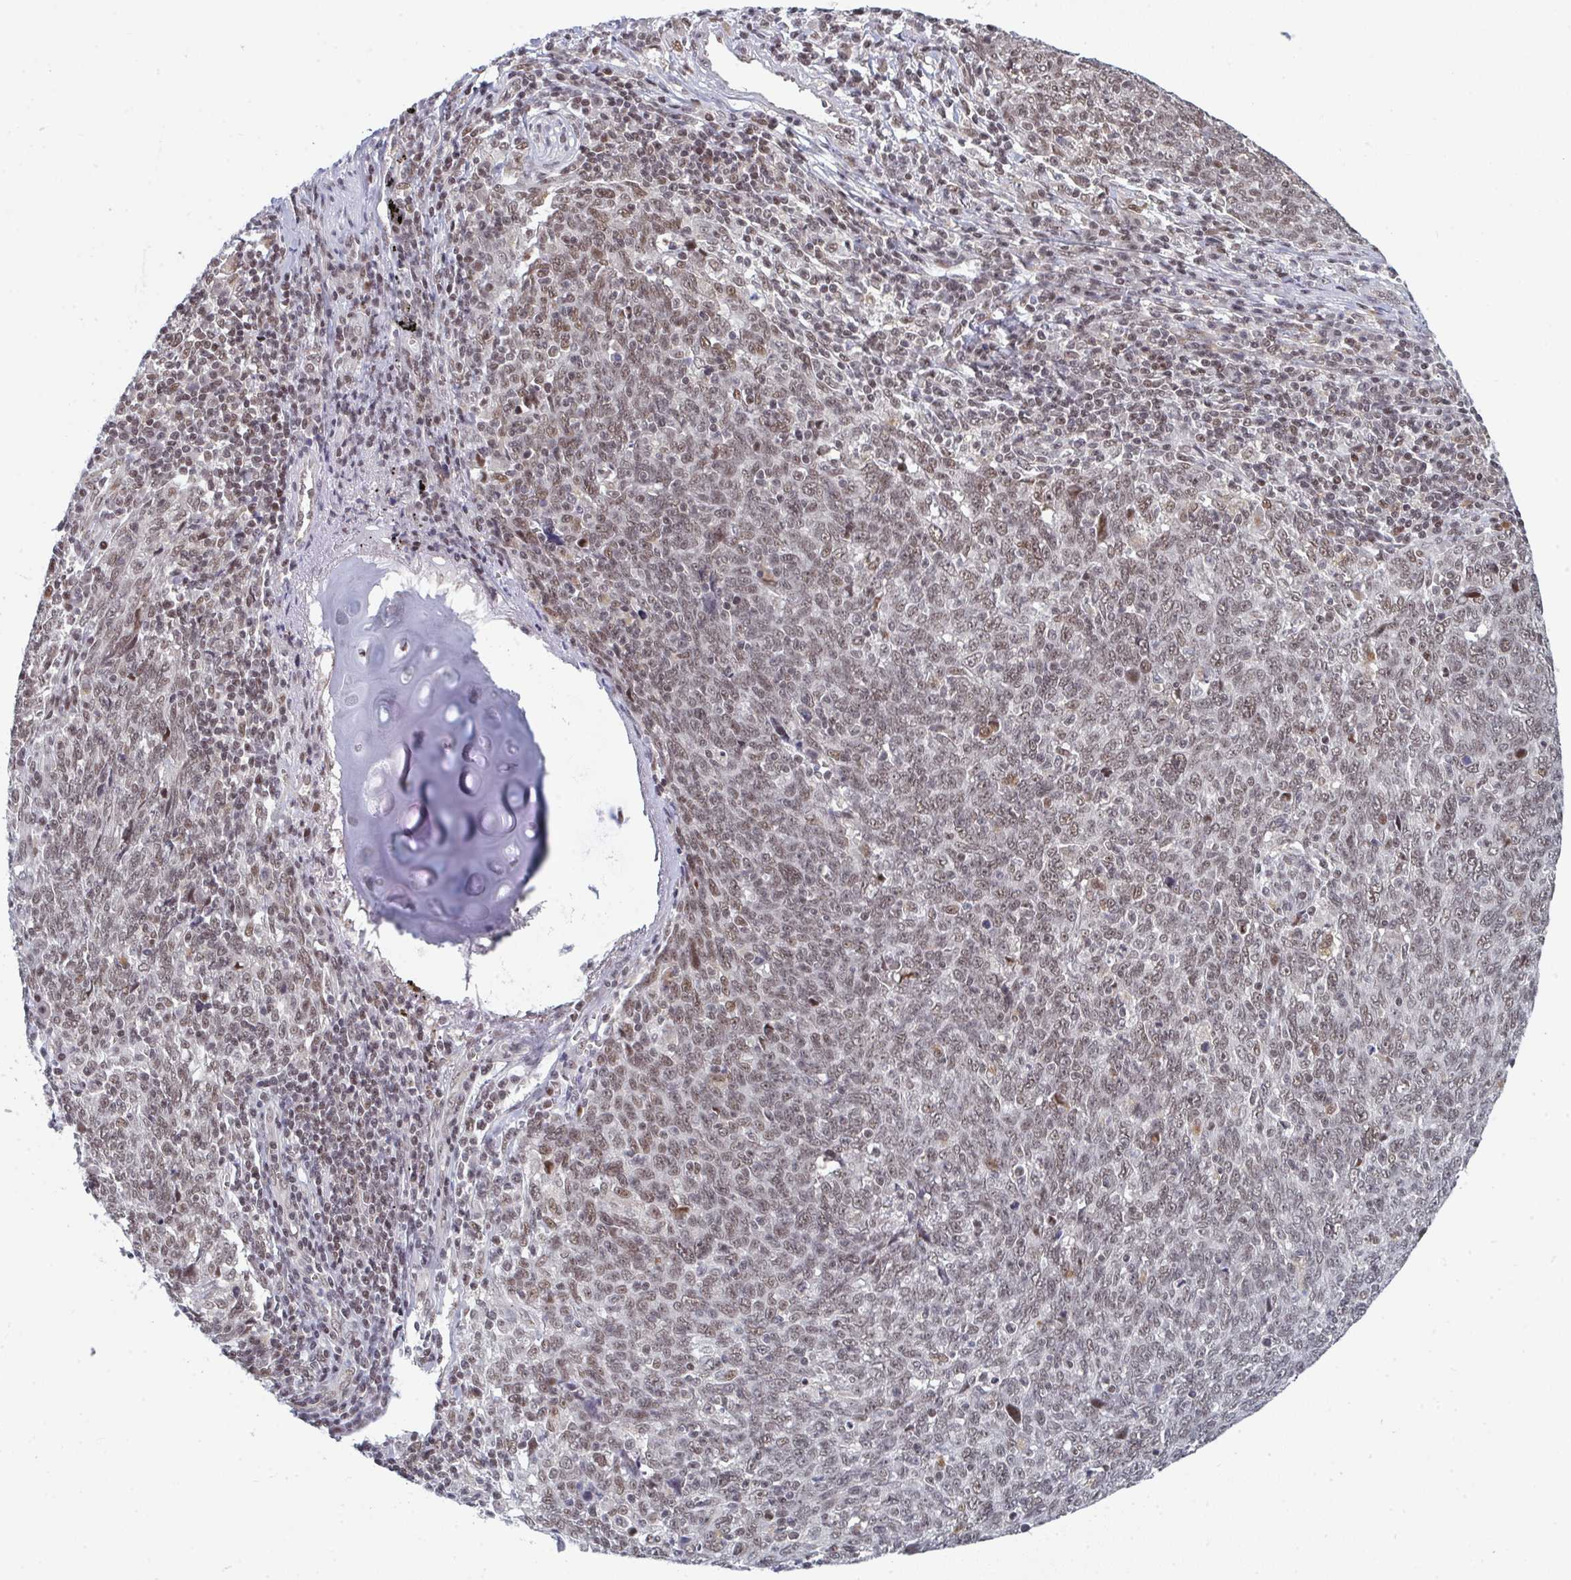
{"staining": {"intensity": "moderate", "quantity": ">75%", "location": "nuclear"}, "tissue": "lung cancer", "cell_type": "Tumor cells", "image_type": "cancer", "snomed": [{"axis": "morphology", "description": "Squamous cell carcinoma, NOS"}, {"axis": "topography", "description": "Lung"}], "caption": "The image shows a brown stain indicating the presence of a protein in the nuclear of tumor cells in lung cancer.", "gene": "ATF1", "patient": {"sex": "female", "age": 72}}